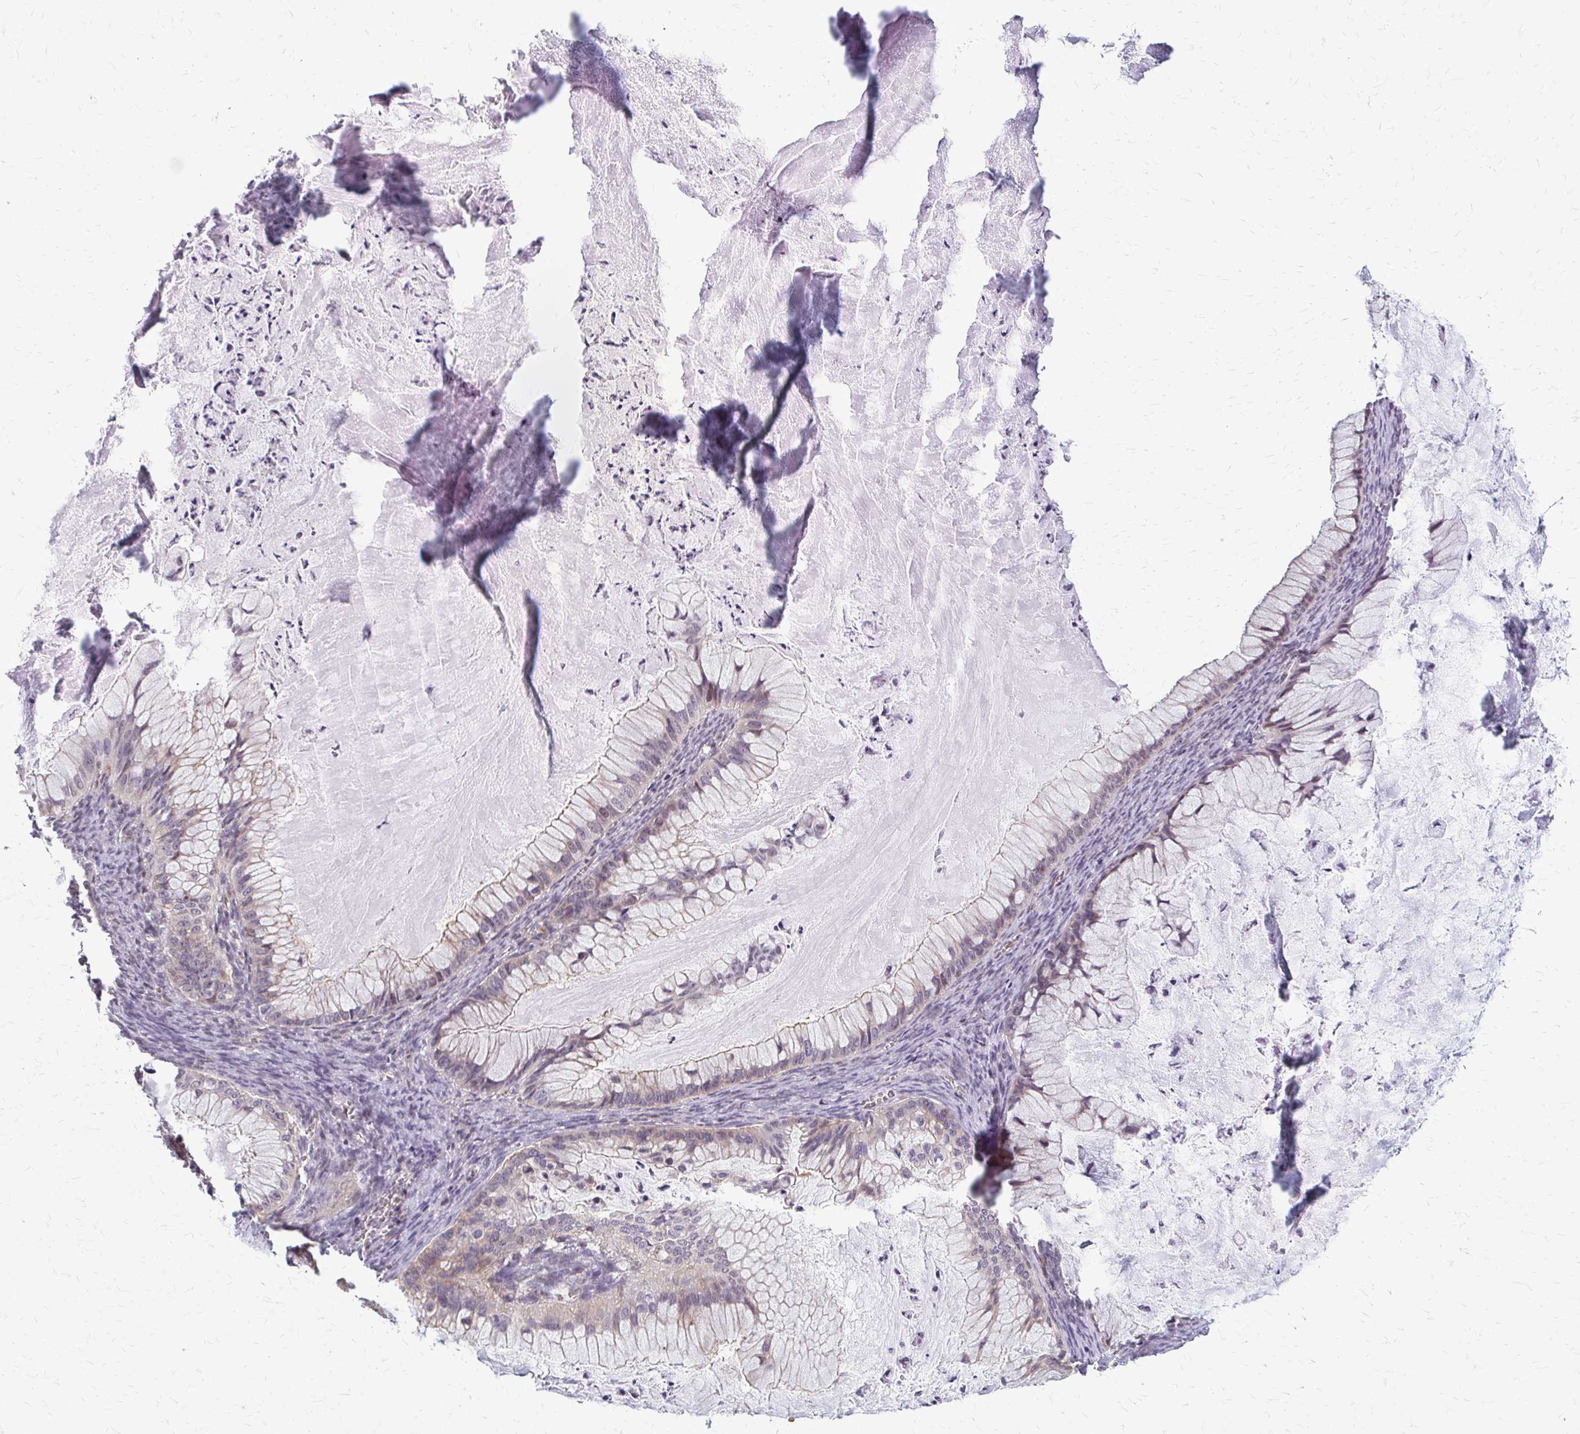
{"staining": {"intensity": "weak", "quantity": "25%-75%", "location": "cytoplasmic/membranous,nuclear"}, "tissue": "ovarian cancer", "cell_type": "Tumor cells", "image_type": "cancer", "snomed": [{"axis": "morphology", "description": "Cystadenocarcinoma, mucinous, NOS"}, {"axis": "topography", "description": "Ovary"}], "caption": "A brown stain shows weak cytoplasmic/membranous and nuclear expression of a protein in human ovarian cancer tumor cells. The staining was performed using DAB (3,3'-diaminobenzidine) to visualize the protein expression in brown, while the nuclei were stained in blue with hematoxylin (Magnification: 20x).", "gene": "ZNF34", "patient": {"sex": "female", "age": 72}}